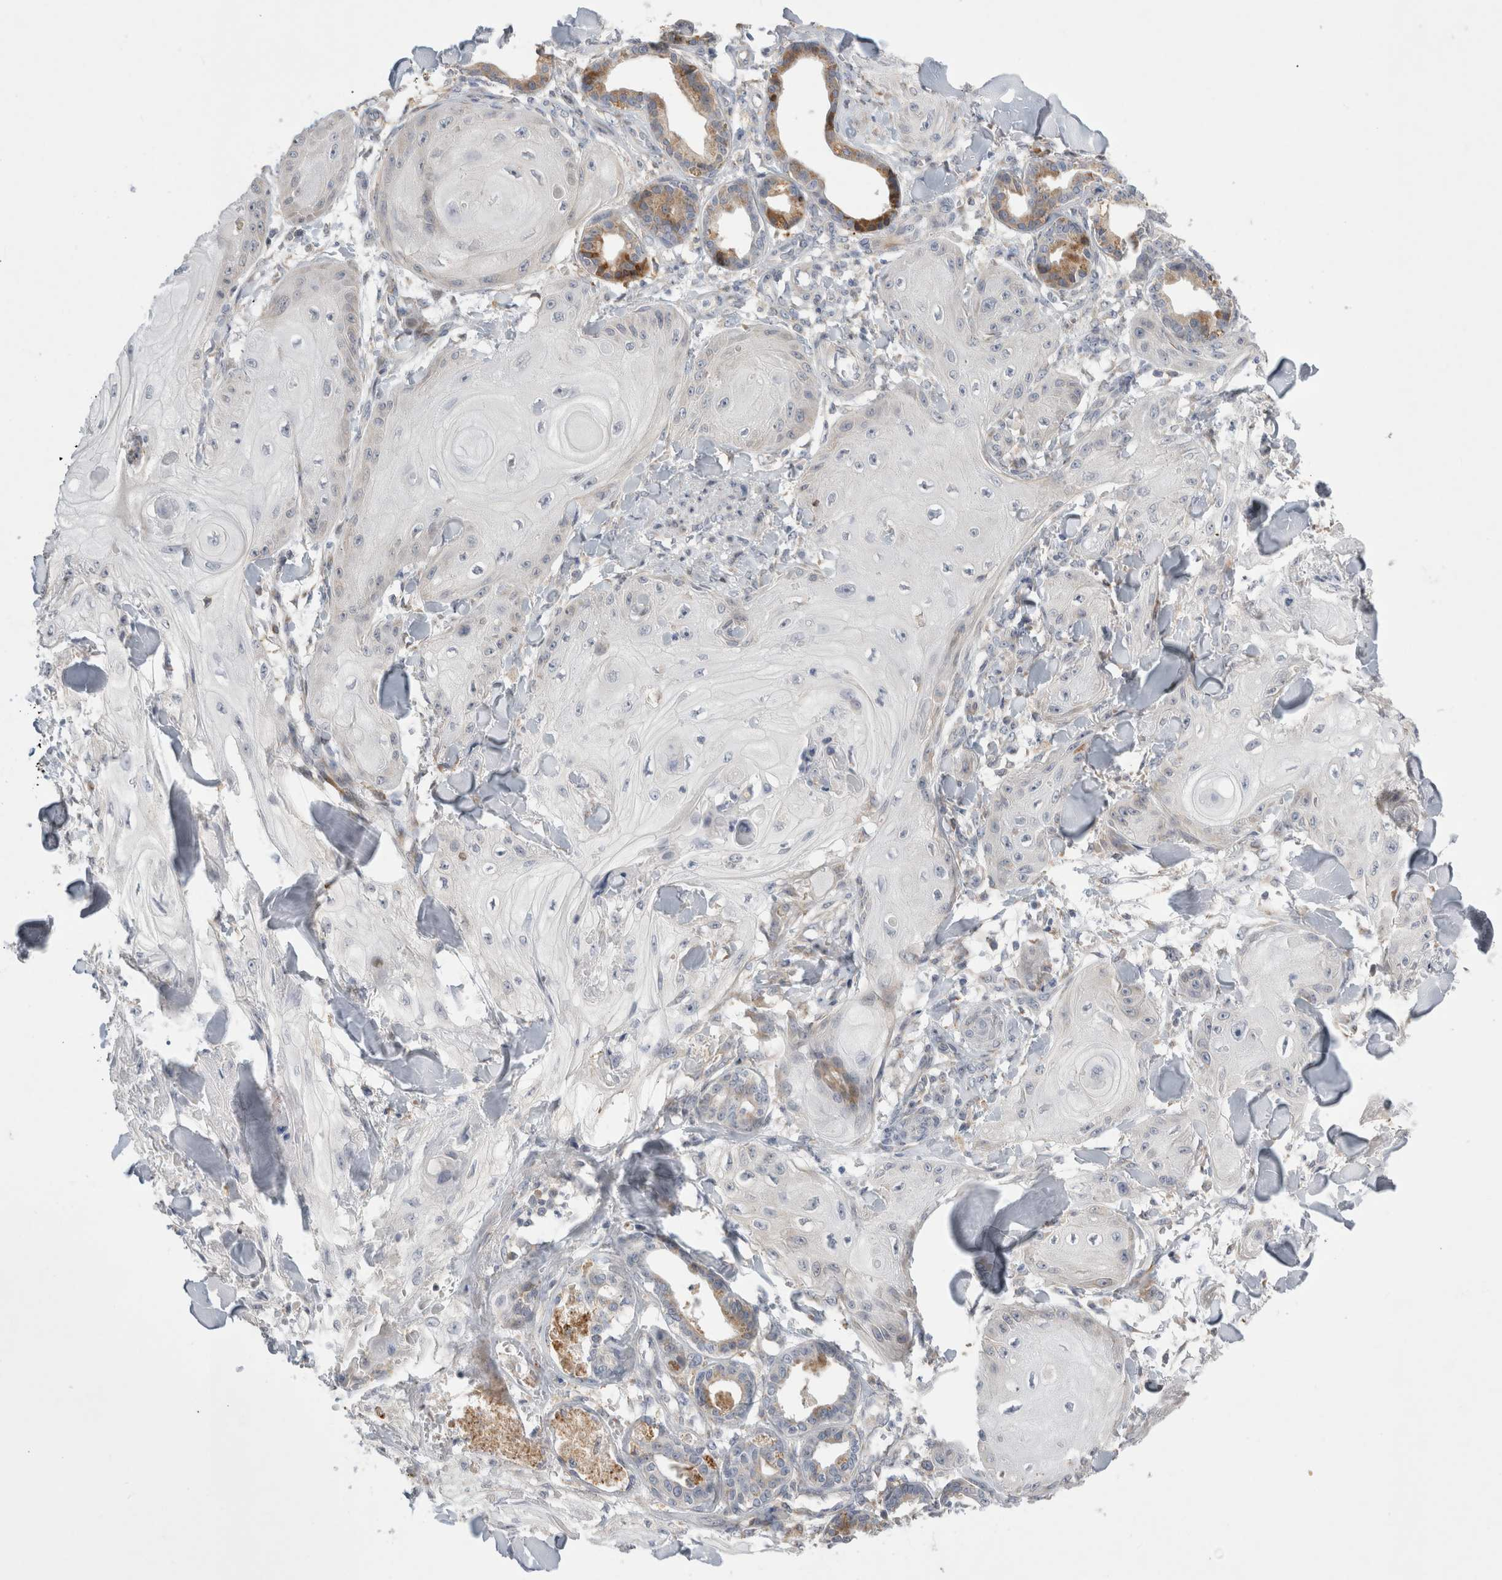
{"staining": {"intensity": "negative", "quantity": "none", "location": "none"}, "tissue": "skin cancer", "cell_type": "Tumor cells", "image_type": "cancer", "snomed": [{"axis": "morphology", "description": "Squamous cell carcinoma, NOS"}, {"axis": "topography", "description": "Skin"}], "caption": "A high-resolution histopathology image shows immunohistochemistry (IHC) staining of skin cancer (squamous cell carcinoma), which reveals no significant staining in tumor cells.", "gene": "TRMT9B", "patient": {"sex": "male", "age": 74}}